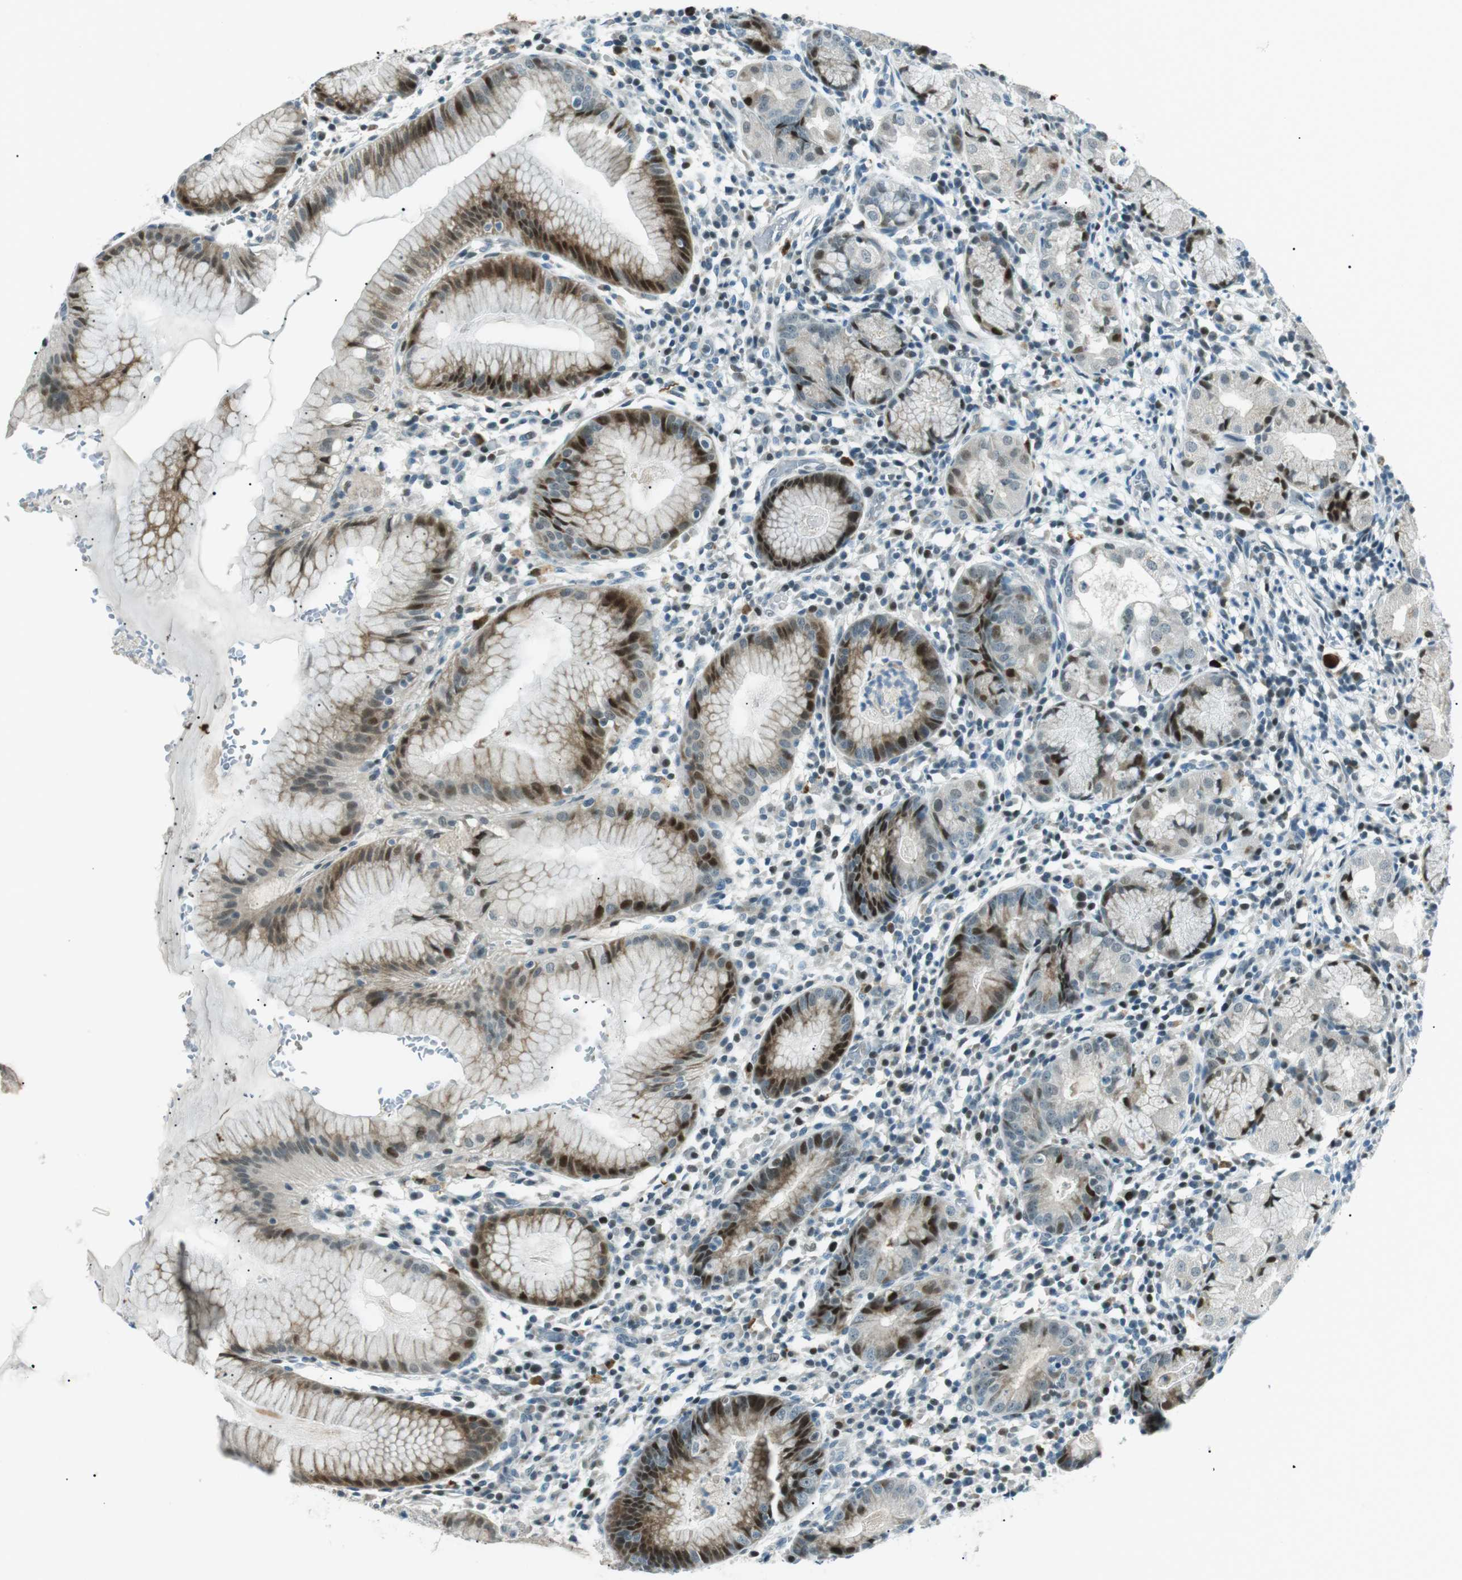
{"staining": {"intensity": "strong", "quantity": "<25%", "location": "cytoplasmic/membranous,nuclear"}, "tissue": "stomach", "cell_type": "Glandular cells", "image_type": "normal", "snomed": [{"axis": "morphology", "description": "Normal tissue, NOS"}, {"axis": "topography", "description": "Stomach"}, {"axis": "topography", "description": "Stomach, lower"}], "caption": "Immunohistochemistry (IHC) histopathology image of benign stomach stained for a protein (brown), which shows medium levels of strong cytoplasmic/membranous,nuclear staining in about <25% of glandular cells.", "gene": "PJA1", "patient": {"sex": "female", "age": 75}}